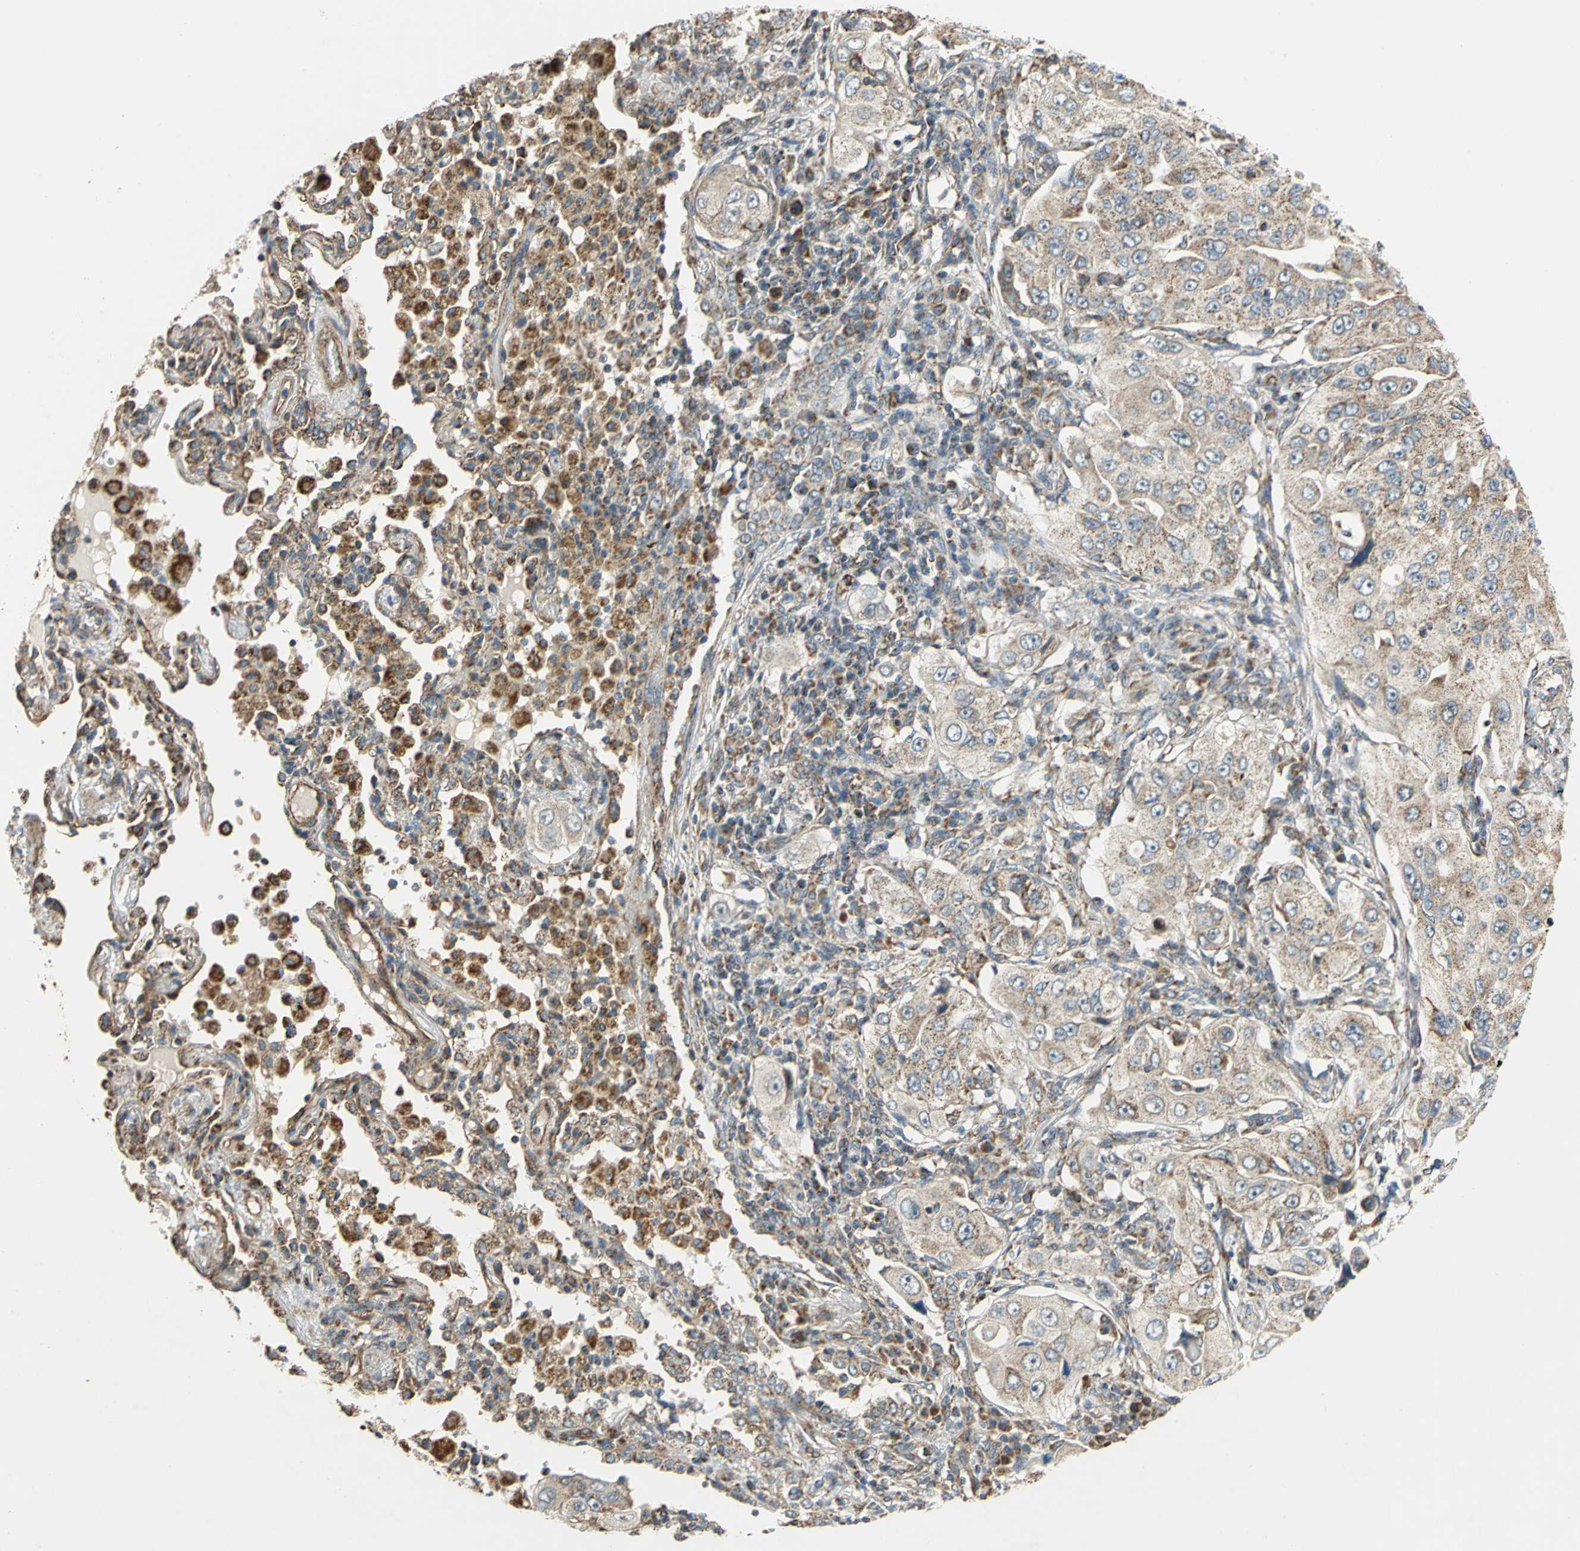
{"staining": {"intensity": "moderate", "quantity": ">75%", "location": "cytoplasmic/membranous"}, "tissue": "lung cancer", "cell_type": "Tumor cells", "image_type": "cancer", "snomed": [{"axis": "morphology", "description": "Adenocarcinoma, NOS"}, {"axis": "topography", "description": "Lung"}], "caption": "Lung cancer was stained to show a protein in brown. There is medium levels of moderate cytoplasmic/membranous expression in about >75% of tumor cells. (Brightfield microscopy of DAB IHC at high magnification).", "gene": "MRPS22", "patient": {"sex": "male", "age": 84}}